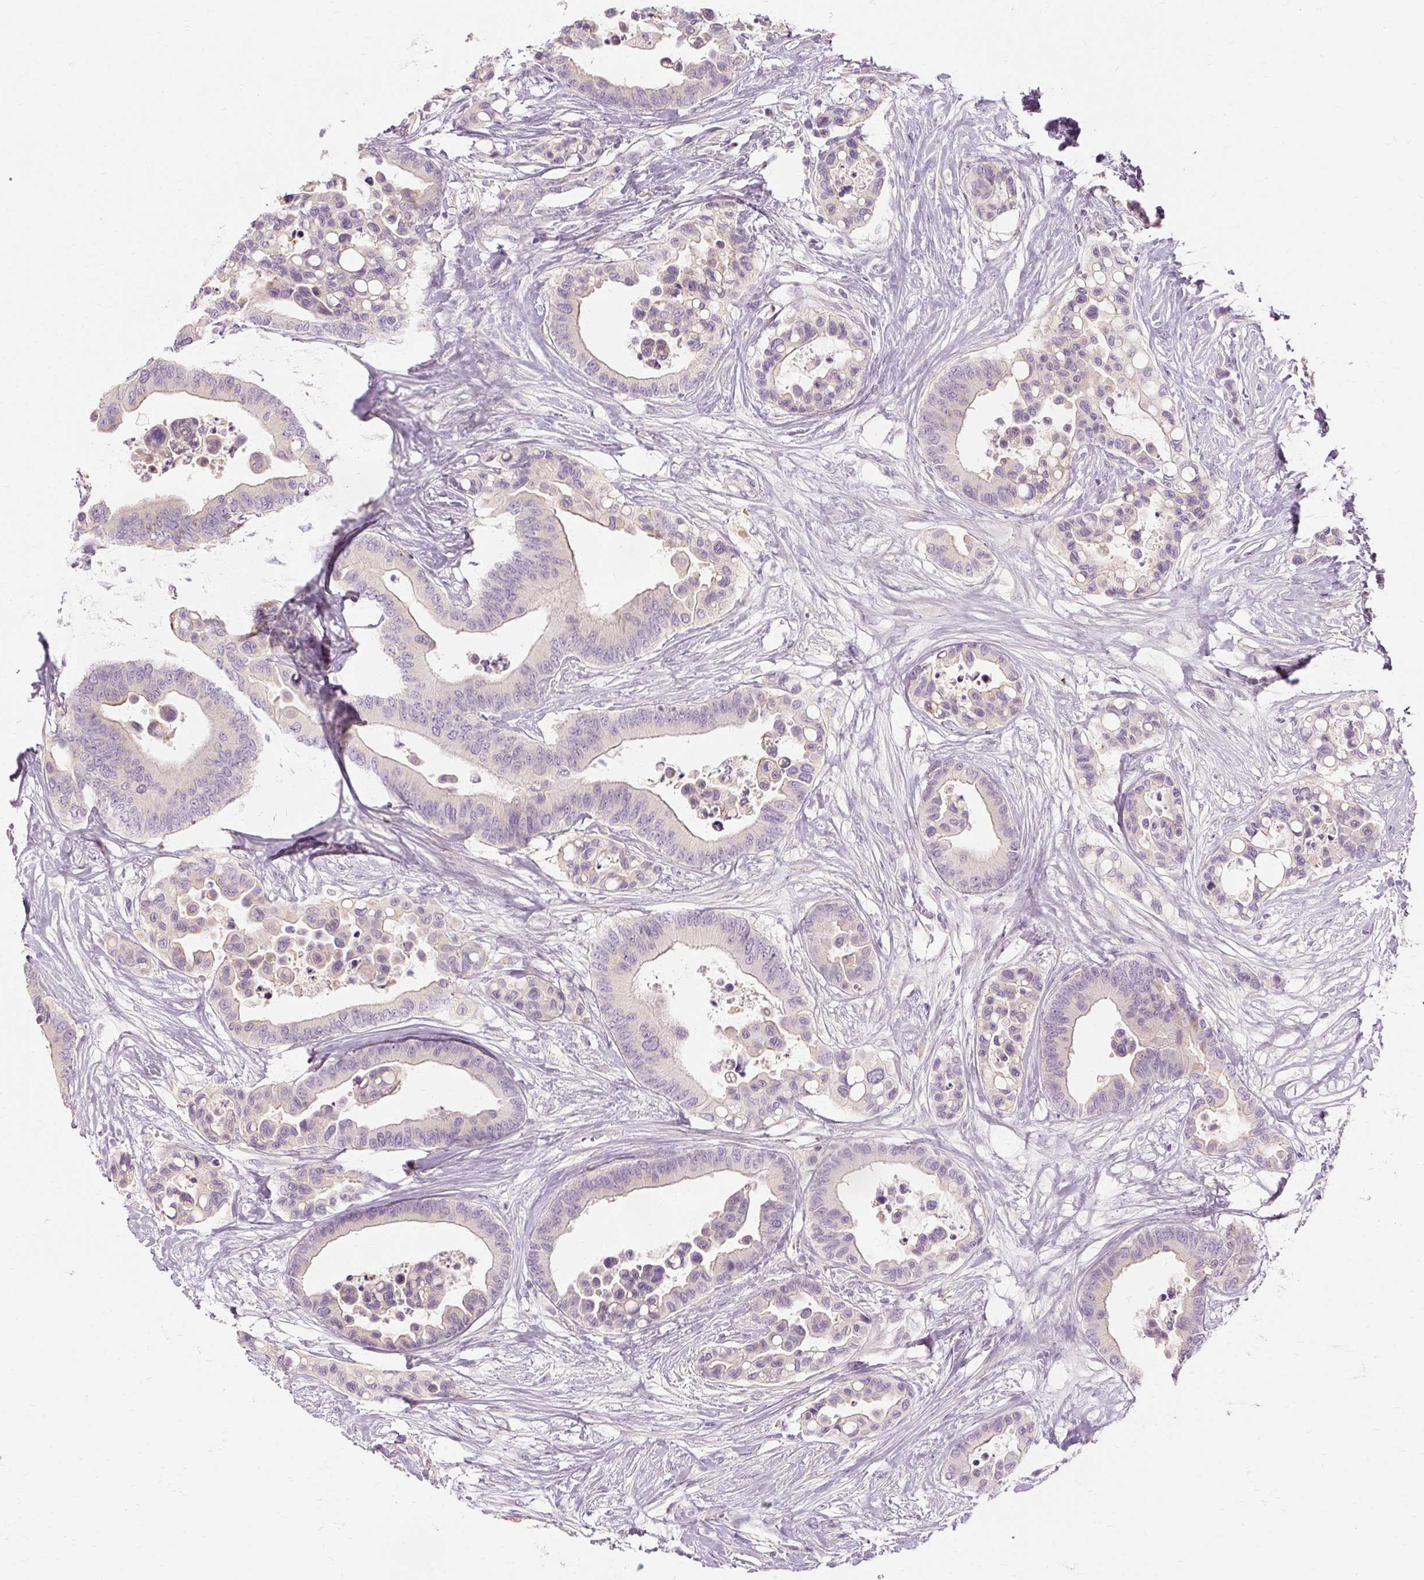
{"staining": {"intensity": "negative", "quantity": "none", "location": "none"}, "tissue": "colorectal cancer", "cell_type": "Tumor cells", "image_type": "cancer", "snomed": [{"axis": "morphology", "description": "Adenocarcinoma, NOS"}, {"axis": "topography", "description": "Colon"}], "caption": "This photomicrograph is of colorectal cancer (adenocarcinoma) stained with immunohistochemistry (IHC) to label a protein in brown with the nuclei are counter-stained blue. There is no positivity in tumor cells.", "gene": "CAPN3", "patient": {"sex": "male", "age": 82}}